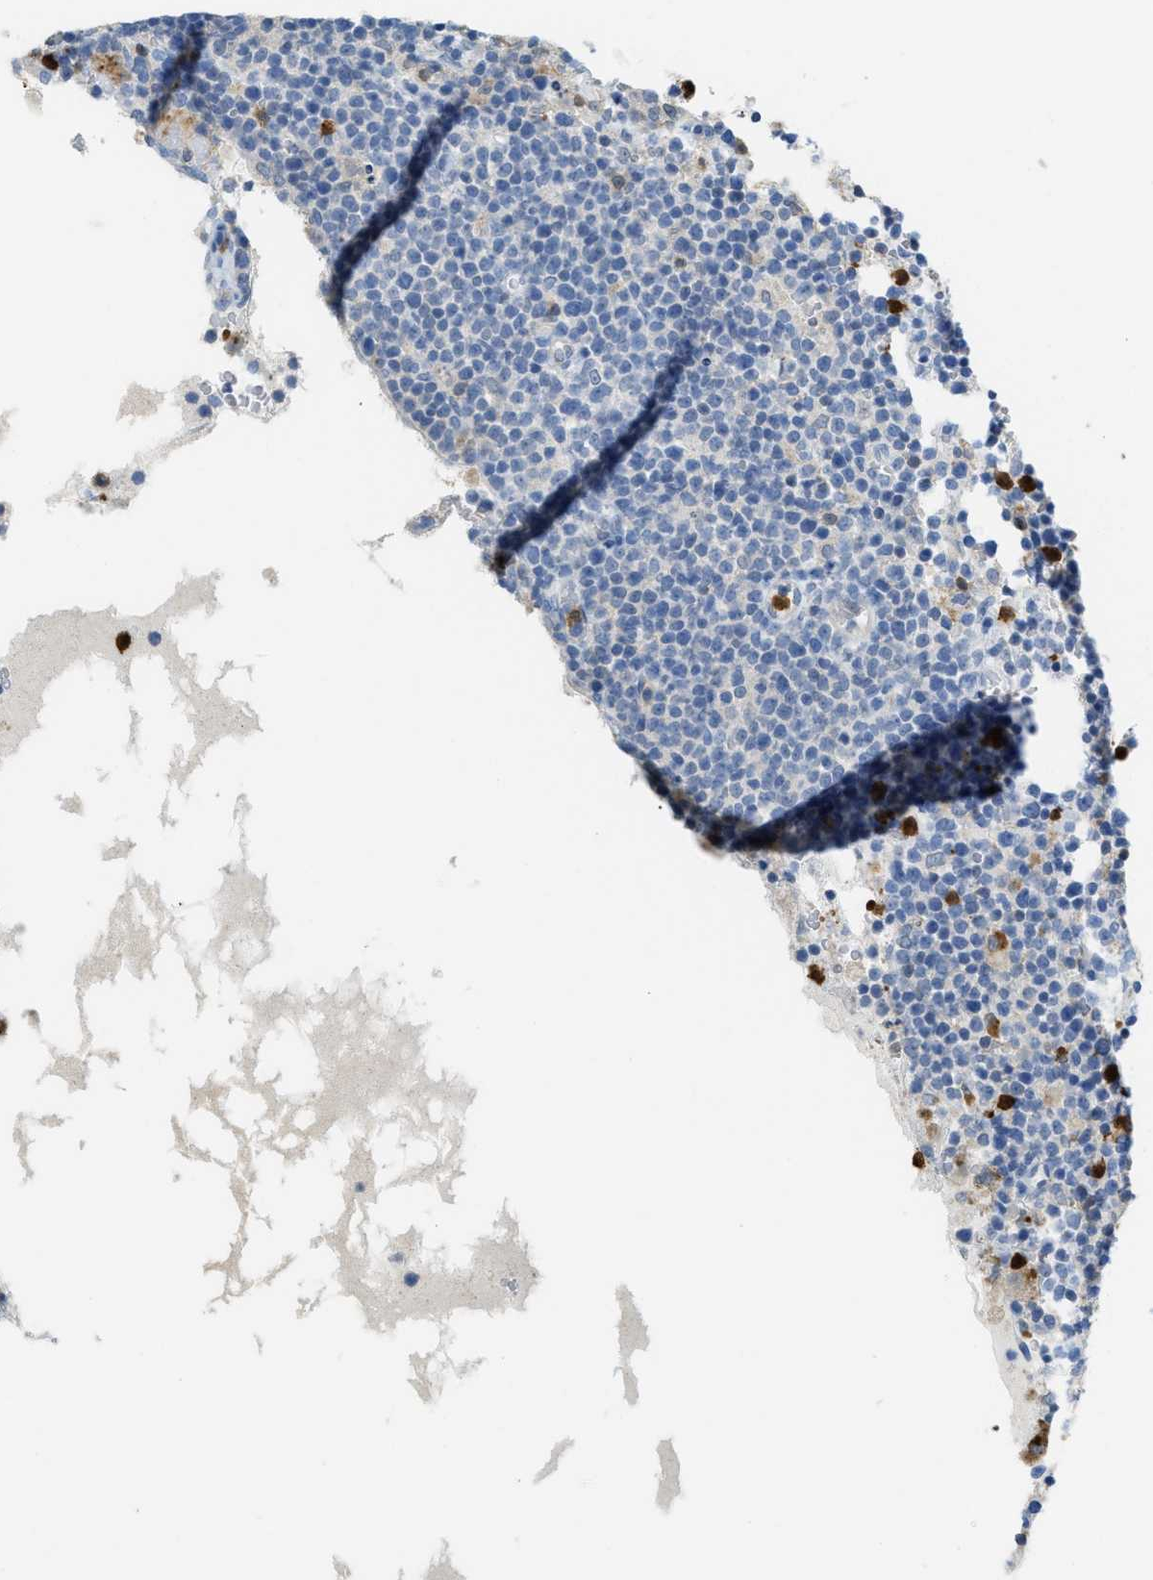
{"staining": {"intensity": "negative", "quantity": "none", "location": "none"}, "tissue": "lymphoma", "cell_type": "Tumor cells", "image_type": "cancer", "snomed": [{"axis": "morphology", "description": "Malignant lymphoma, non-Hodgkin's type, High grade"}, {"axis": "topography", "description": "Lymph node"}], "caption": "Immunohistochemistry (IHC) of human malignant lymphoma, non-Hodgkin's type (high-grade) reveals no staining in tumor cells.", "gene": "SERPINB1", "patient": {"sex": "male", "age": 61}}